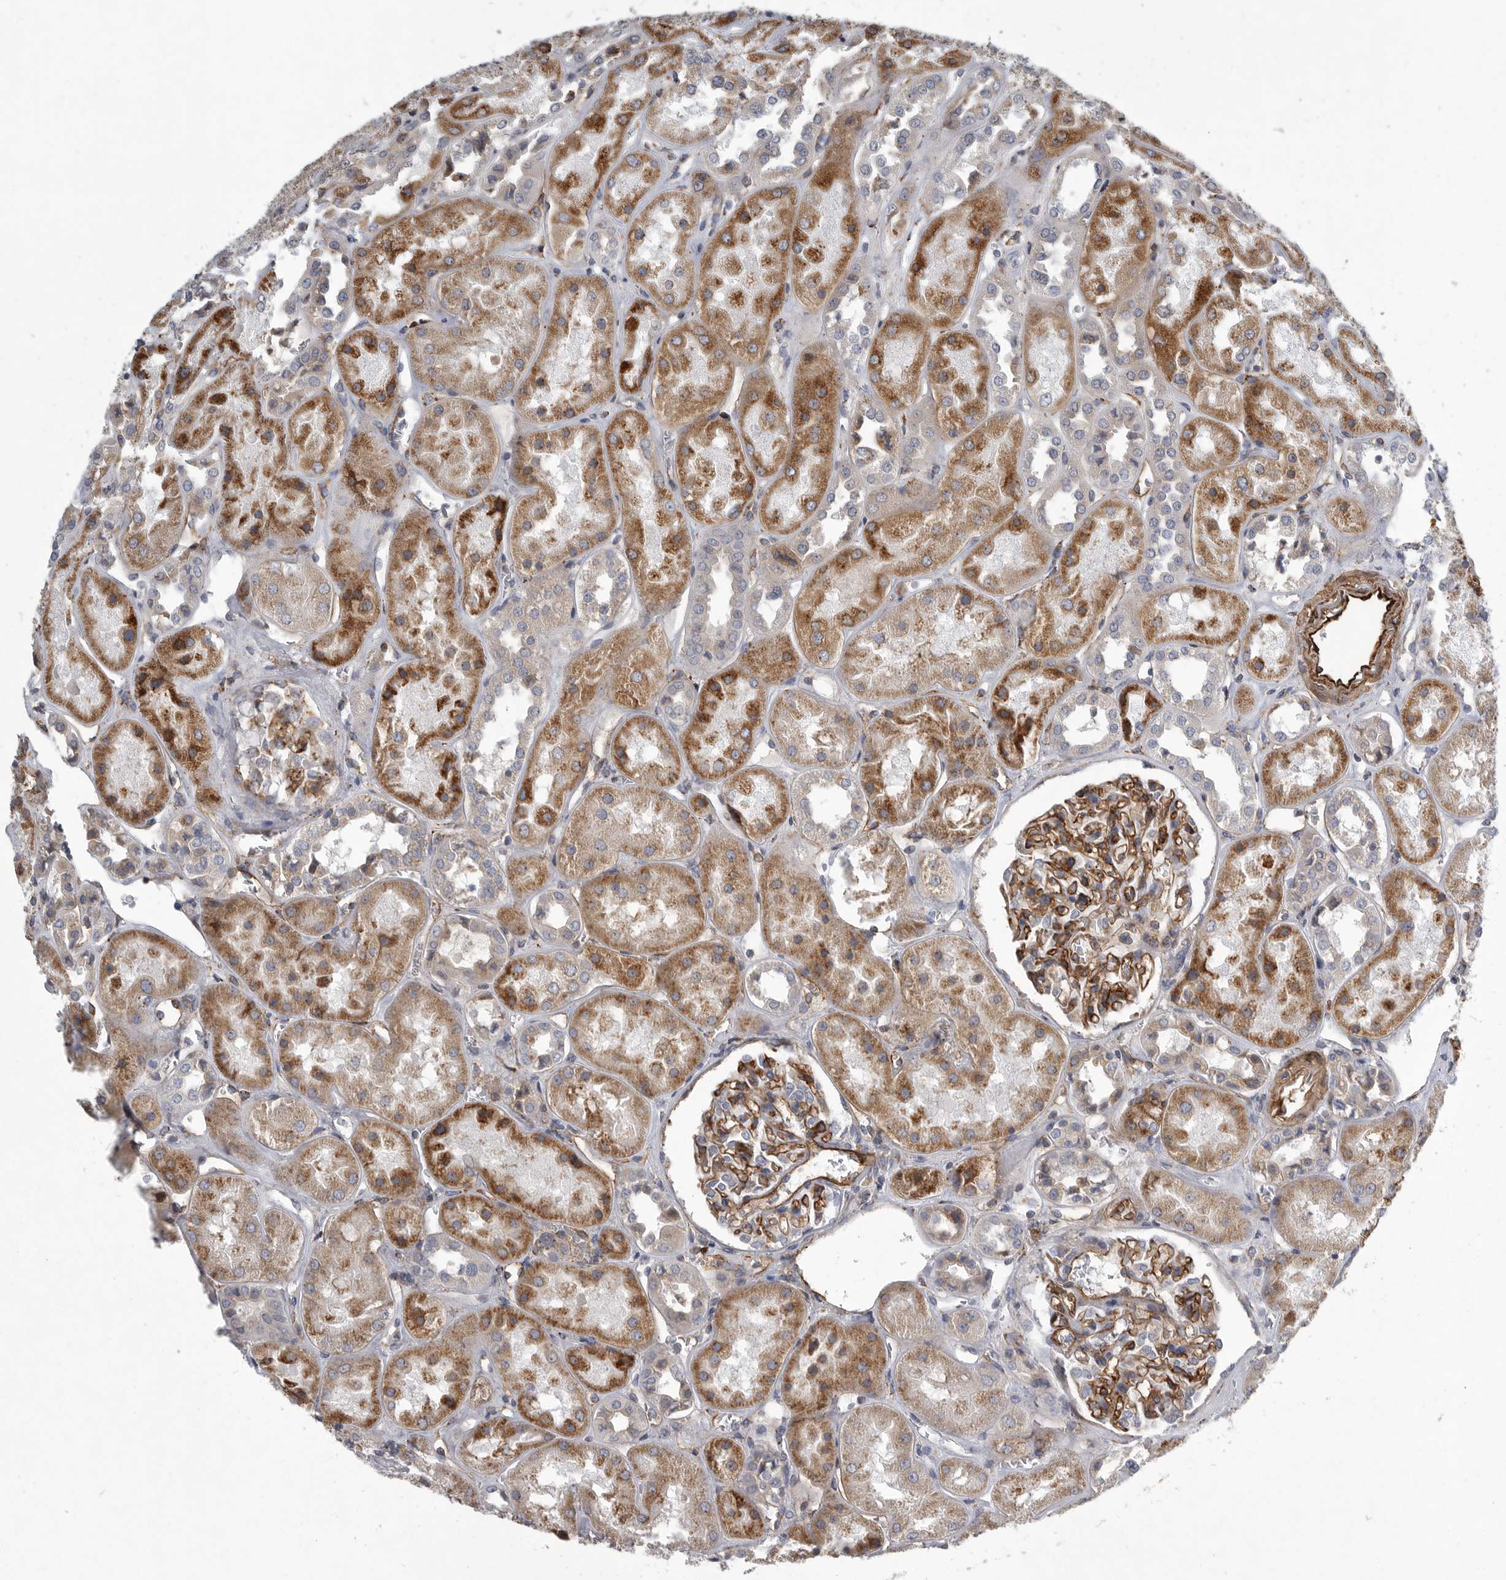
{"staining": {"intensity": "moderate", "quantity": ">75%", "location": "cytoplasmic/membranous"}, "tissue": "kidney", "cell_type": "Cells in glomeruli", "image_type": "normal", "snomed": [{"axis": "morphology", "description": "Normal tissue, NOS"}, {"axis": "topography", "description": "Kidney"}], "caption": "A photomicrograph of human kidney stained for a protein exhibits moderate cytoplasmic/membranous brown staining in cells in glomeruli.", "gene": "MINPP1", "patient": {"sex": "male", "age": 70}}